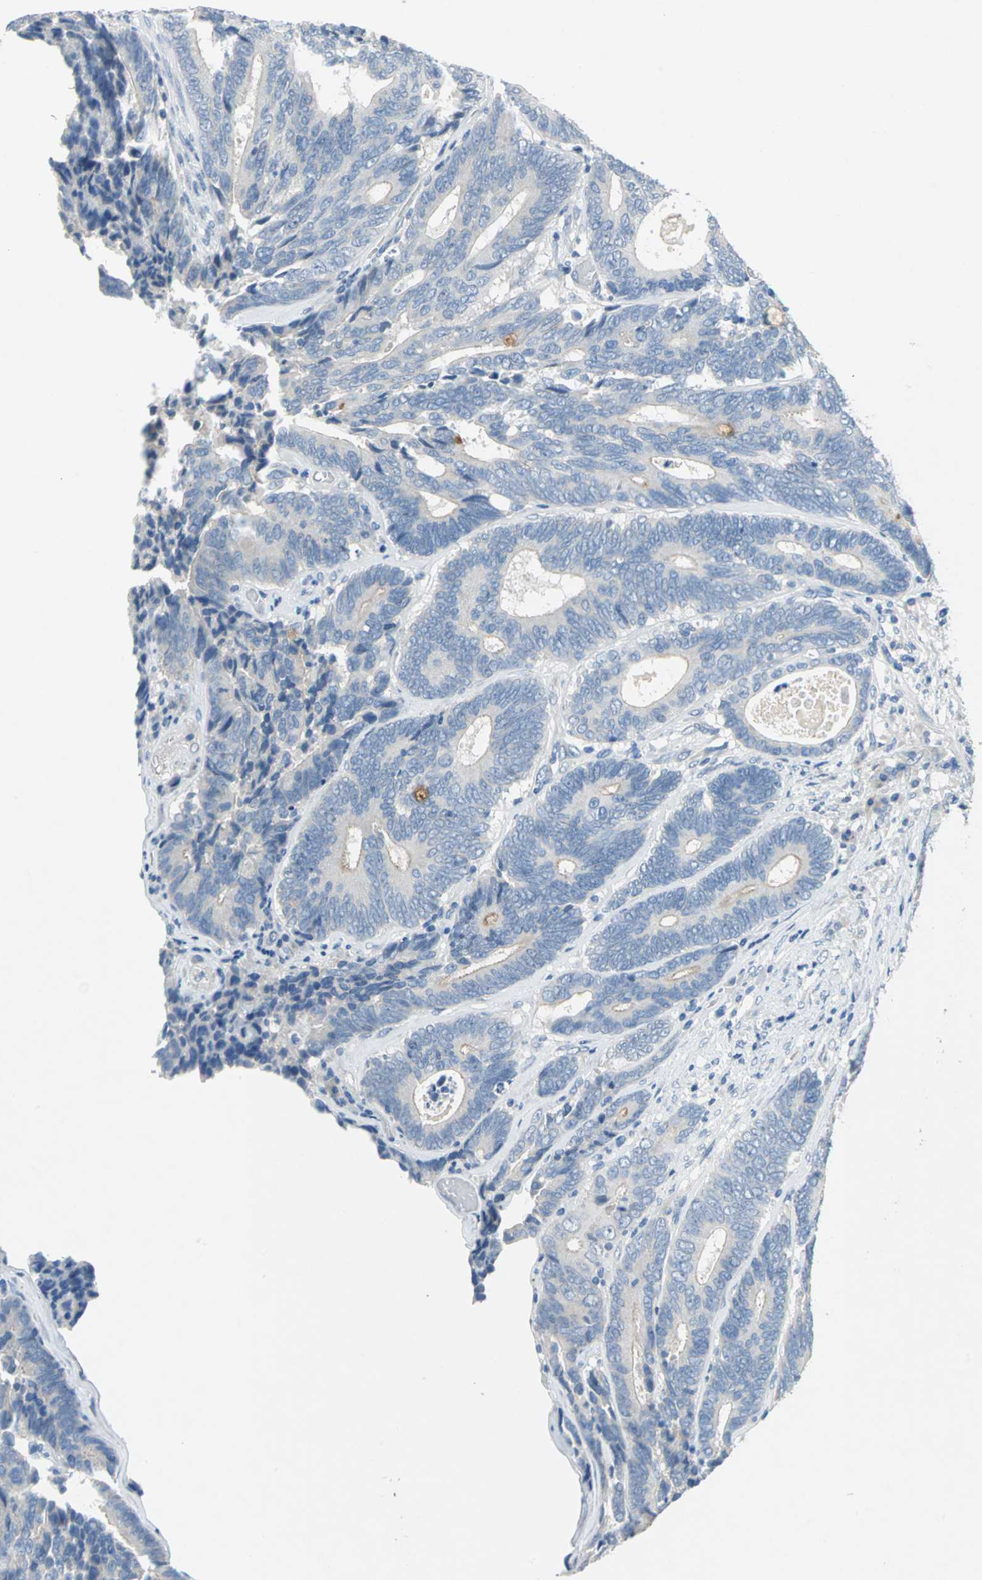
{"staining": {"intensity": "moderate", "quantity": "<25%", "location": "cytoplasmic/membranous"}, "tissue": "colorectal cancer", "cell_type": "Tumor cells", "image_type": "cancer", "snomed": [{"axis": "morphology", "description": "Adenocarcinoma, NOS"}, {"axis": "topography", "description": "Colon"}], "caption": "Adenocarcinoma (colorectal) stained for a protein demonstrates moderate cytoplasmic/membranous positivity in tumor cells. (Stains: DAB in brown, nuclei in blue, Microscopy: brightfield microscopy at high magnification).", "gene": "PTGDS", "patient": {"sex": "female", "age": 78}}